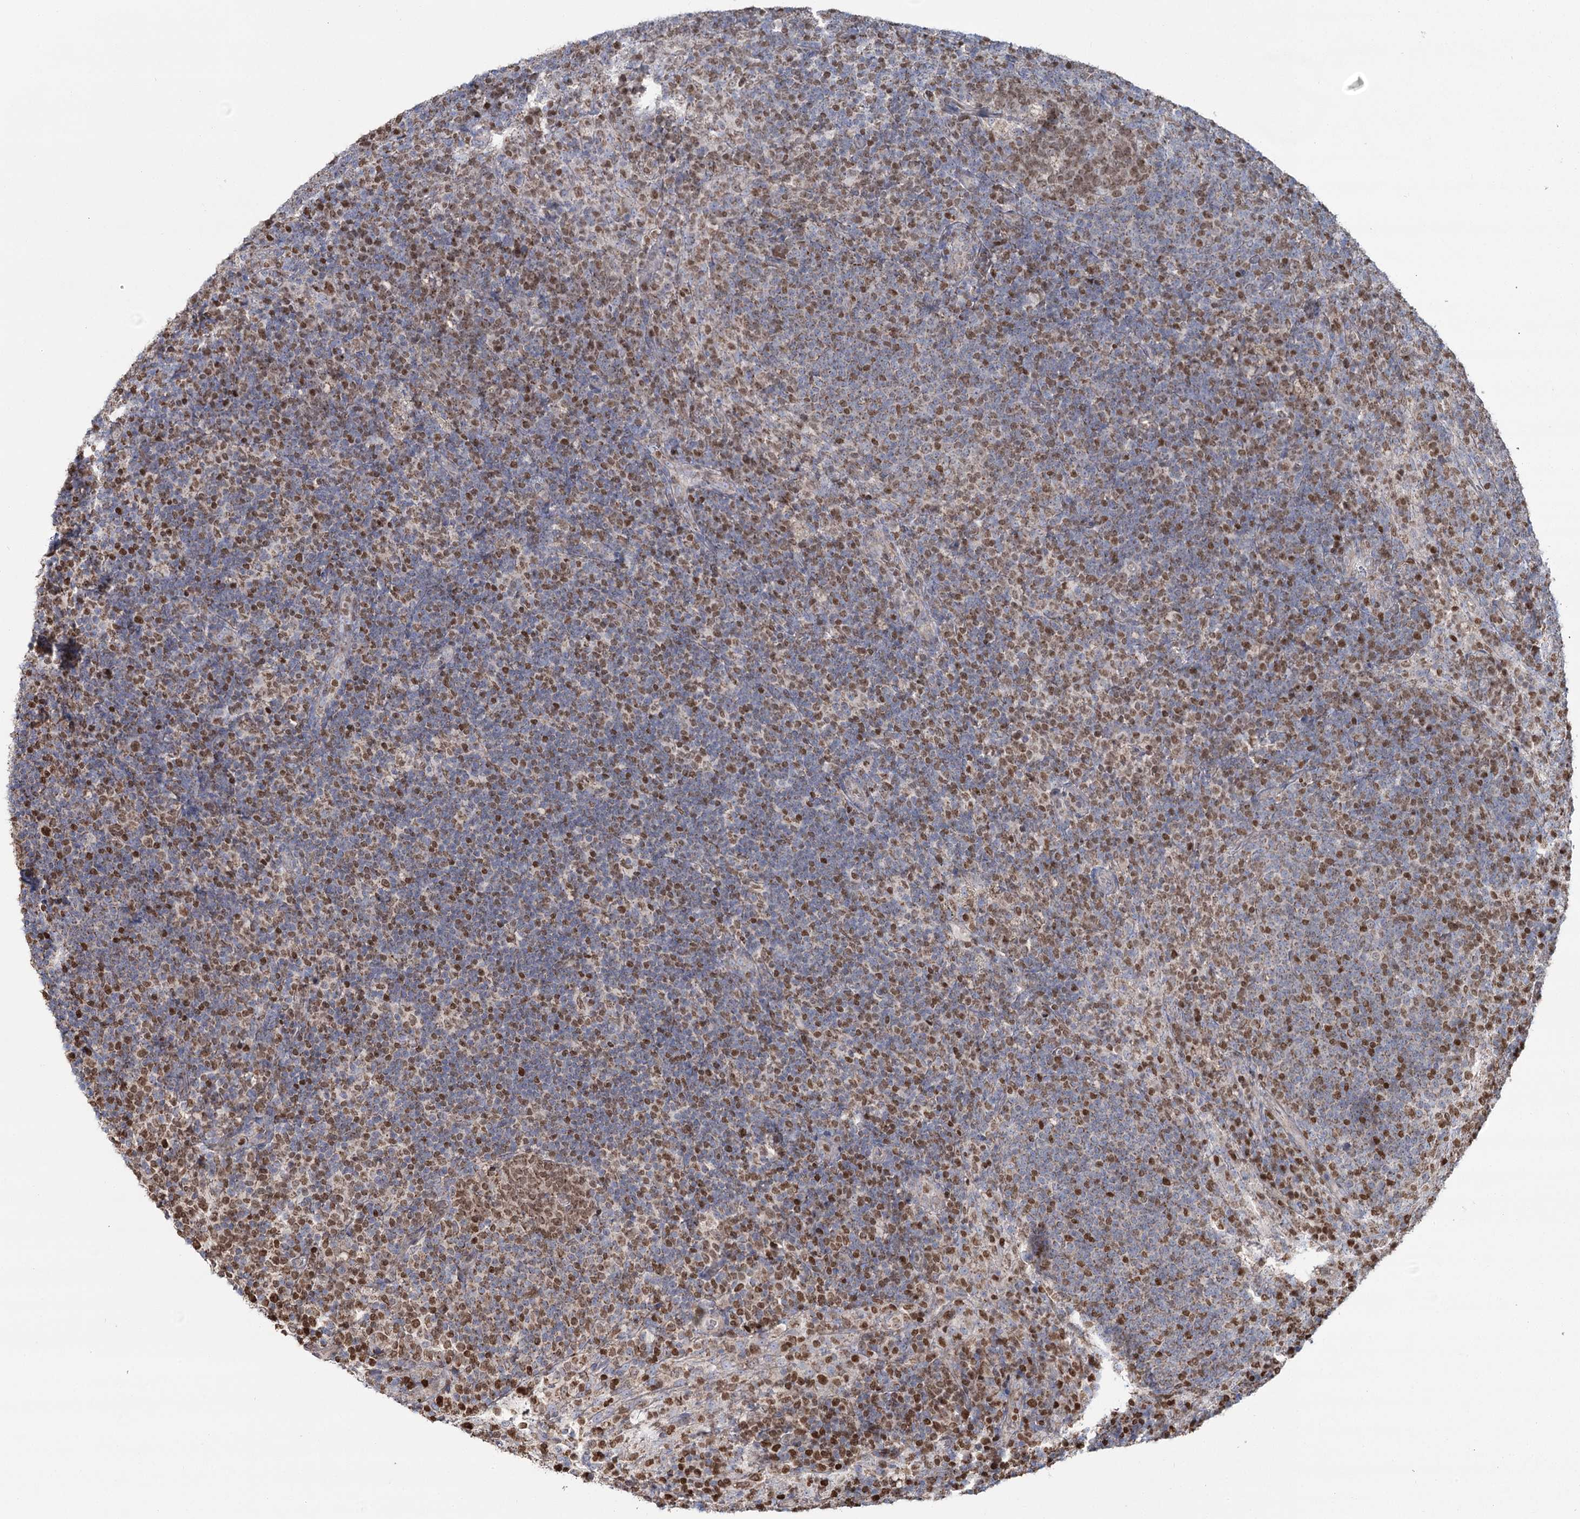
{"staining": {"intensity": "moderate", "quantity": ">75%", "location": "nuclear"}, "tissue": "lymph node", "cell_type": "Germinal center cells", "image_type": "normal", "snomed": [{"axis": "morphology", "description": "Normal tissue, NOS"}, {"axis": "topography", "description": "Lymph node"}], "caption": "Immunohistochemical staining of normal human lymph node shows moderate nuclear protein staining in approximately >75% of germinal center cells. (DAB (3,3'-diaminobenzidine) IHC with brightfield microscopy, high magnification).", "gene": "PDHX", "patient": {"sex": "female", "age": 70}}